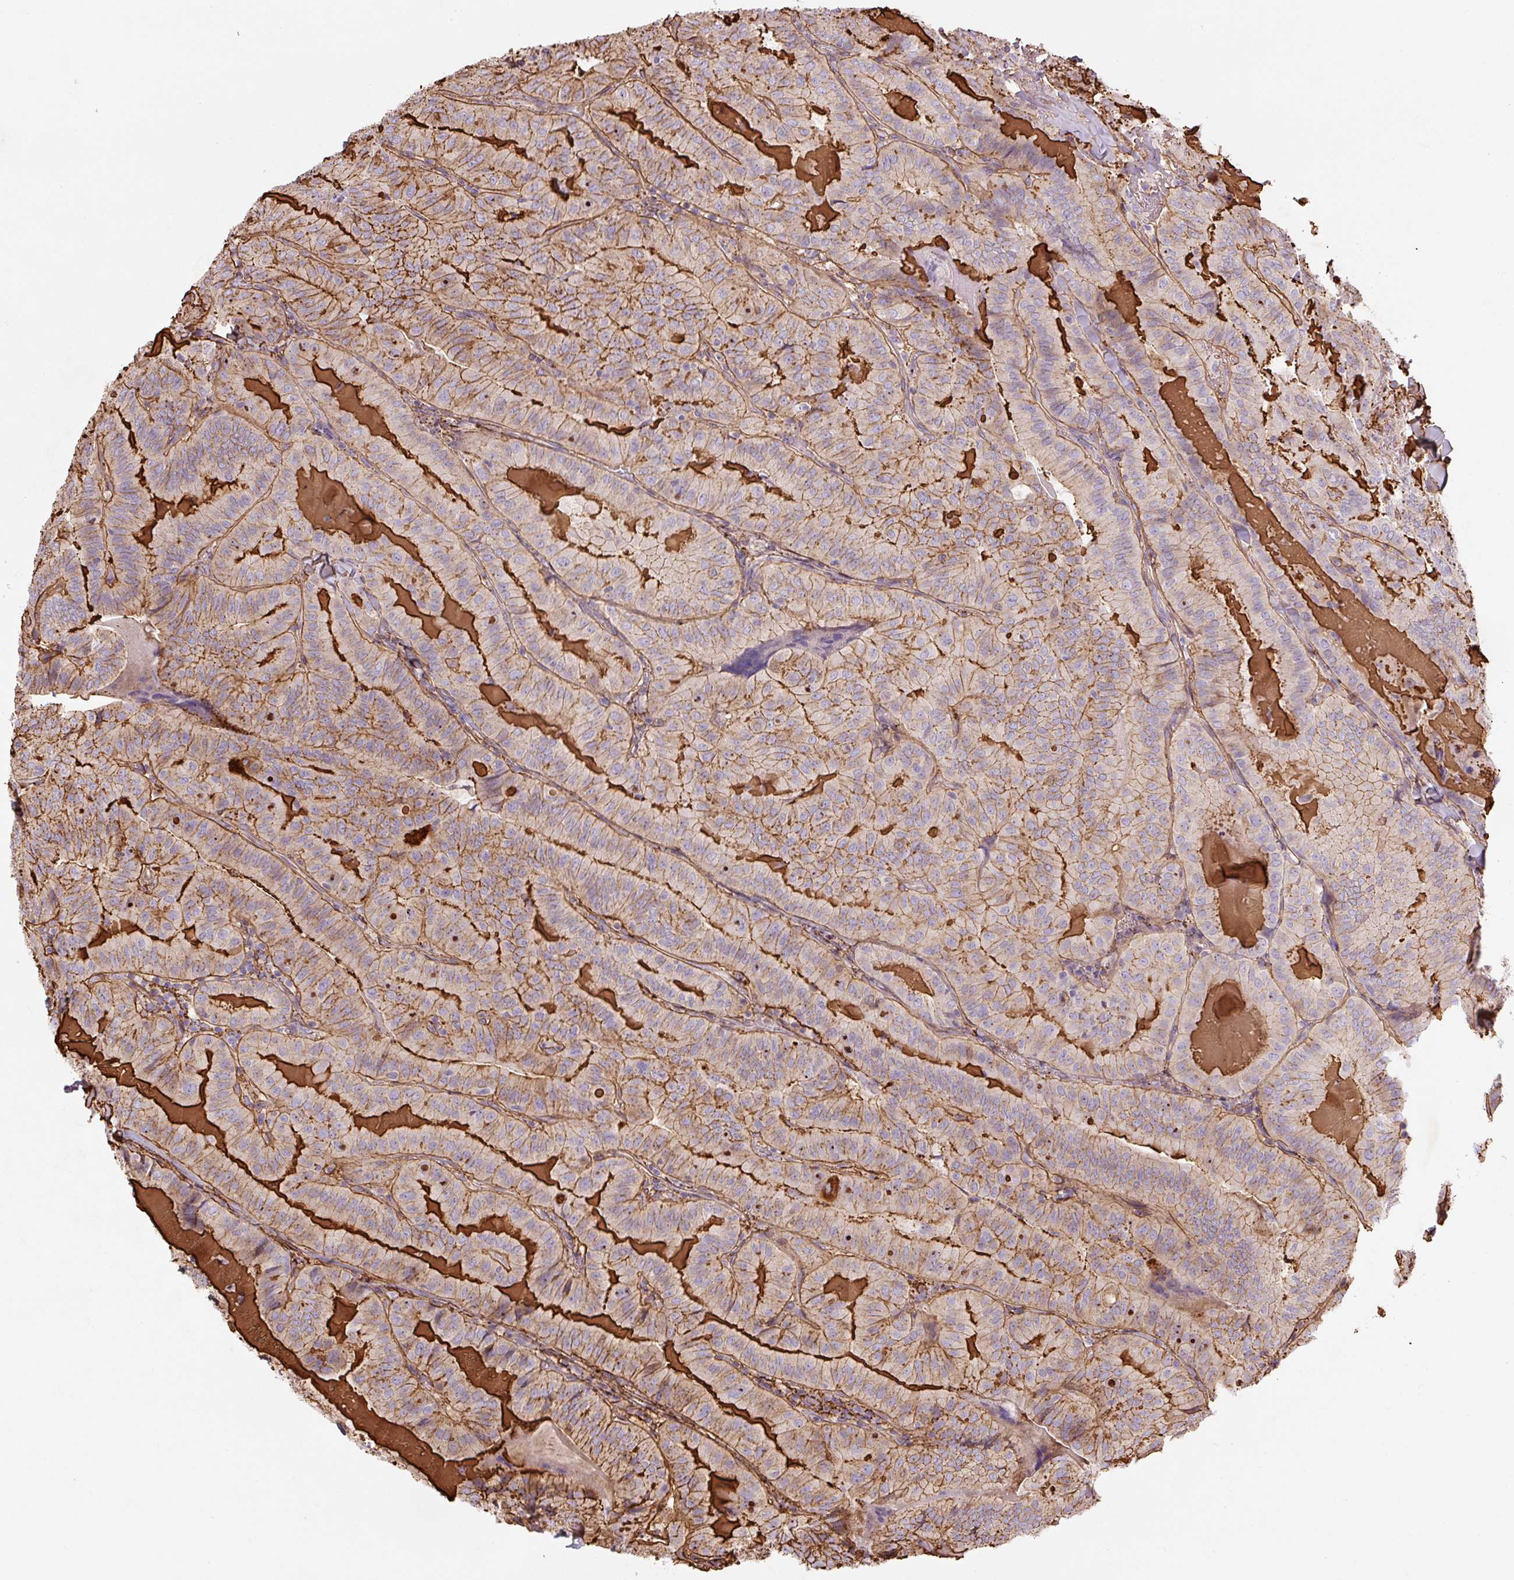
{"staining": {"intensity": "moderate", "quantity": "25%-75%", "location": "cytoplasmic/membranous"}, "tissue": "thyroid cancer", "cell_type": "Tumor cells", "image_type": "cancer", "snomed": [{"axis": "morphology", "description": "Papillary adenocarcinoma, NOS"}, {"axis": "topography", "description": "Thyroid gland"}], "caption": "An image of thyroid cancer (papillary adenocarcinoma) stained for a protein shows moderate cytoplasmic/membranous brown staining in tumor cells. The staining was performed using DAB (3,3'-diaminobenzidine) to visualize the protein expression in brown, while the nuclei were stained in blue with hematoxylin (Magnification: 20x).", "gene": "CCNI2", "patient": {"sex": "female", "age": 68}}